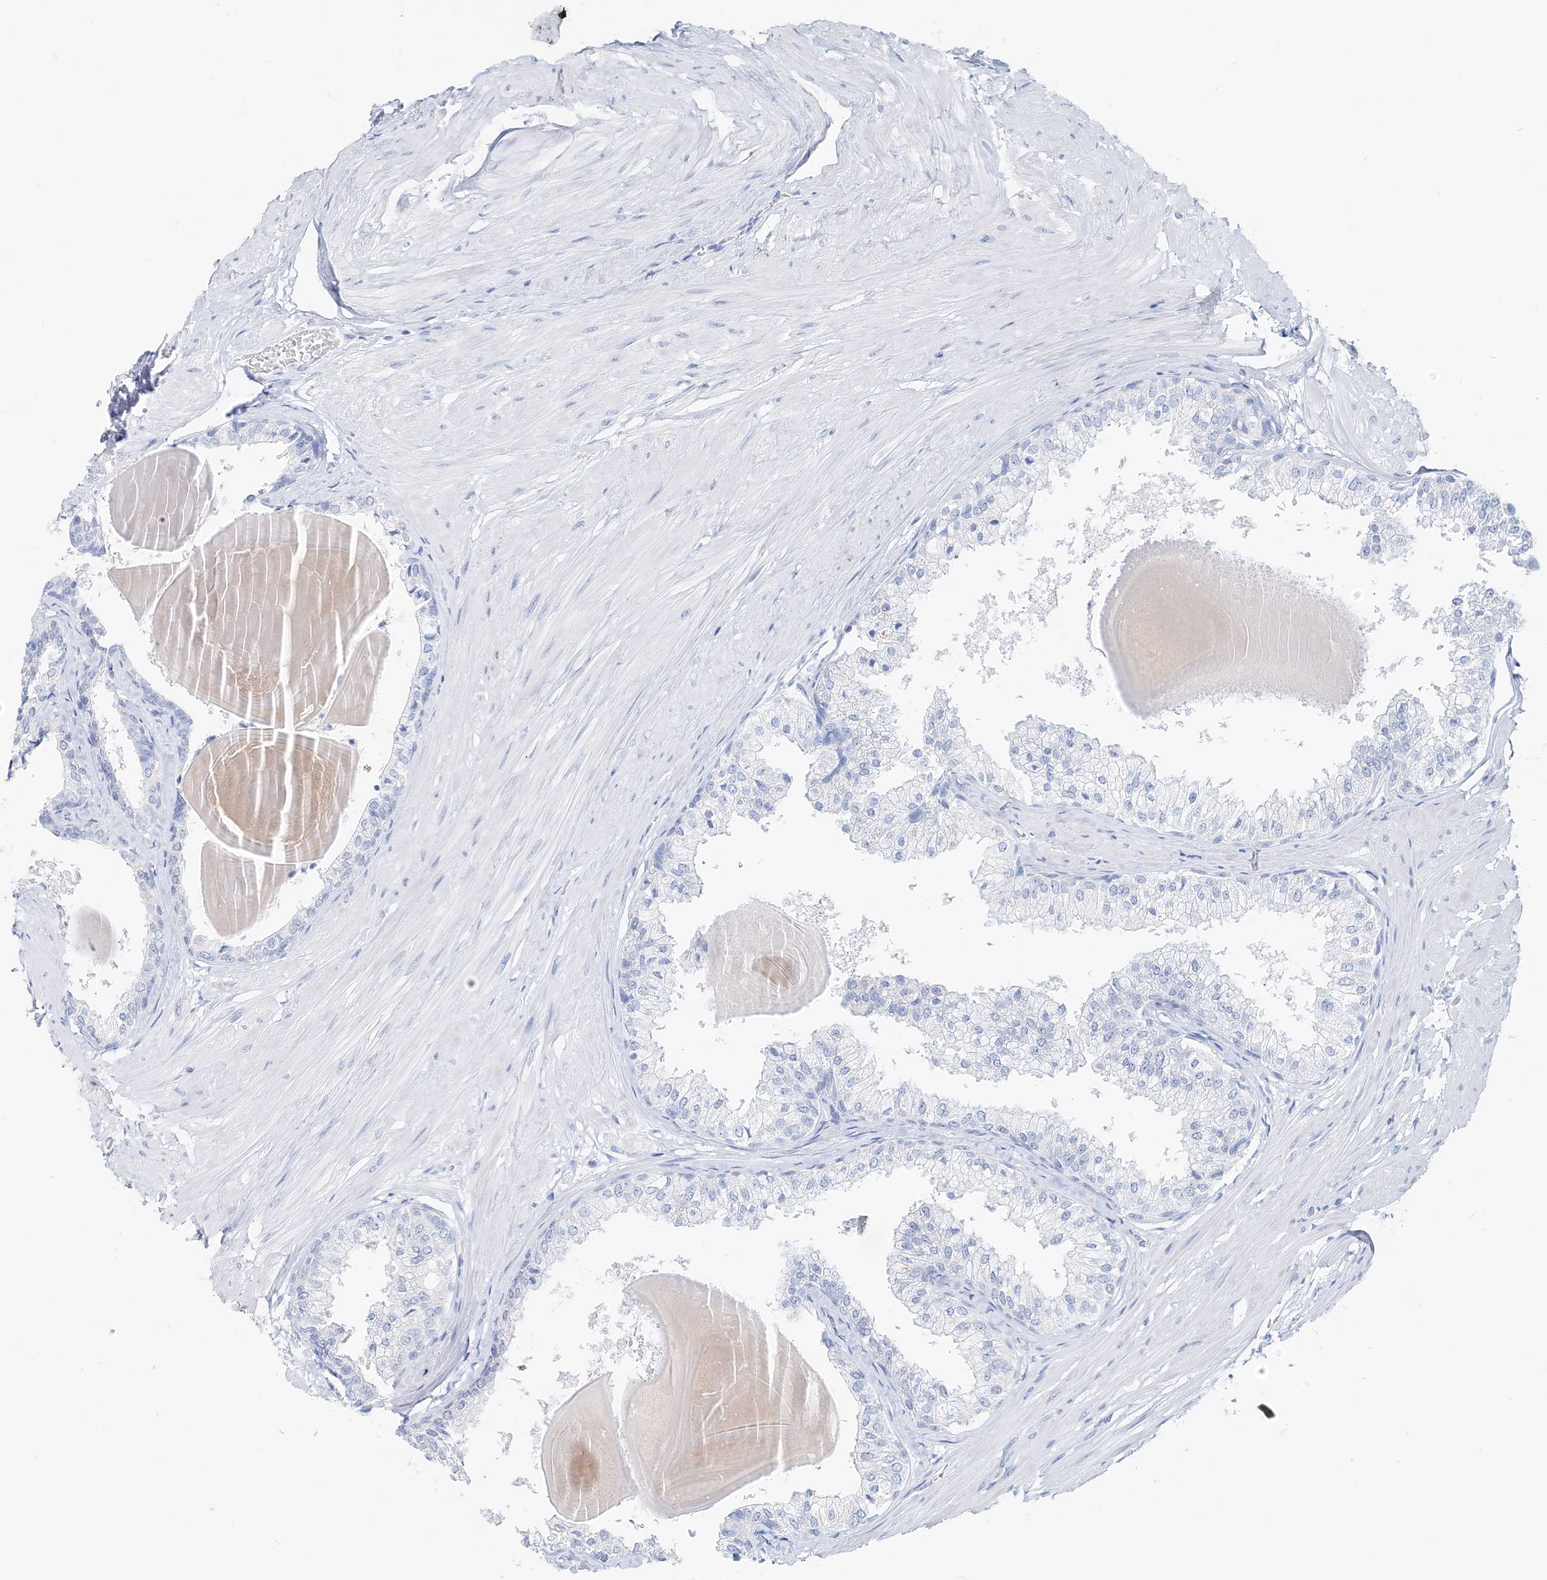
{"staining": {"intensity": "negative", "quantity": "none", "location": "none"}, "tissue": "prostate", "cell_type": "Glandular cells", "image_type": "normal", "snomed": [{"axis": "morphology", "description": "Normal tissue, NOS"}, {"axis": "topography", "description": "Prostate"}], "caption": "Immunohistochemistry (IHC) micrograph of benign prostate stained for a protein (brown), which exhibits no positivity in glandular cells.", "gene": "TSPYL6", "patient": {"sex": "male", "age": 48}}